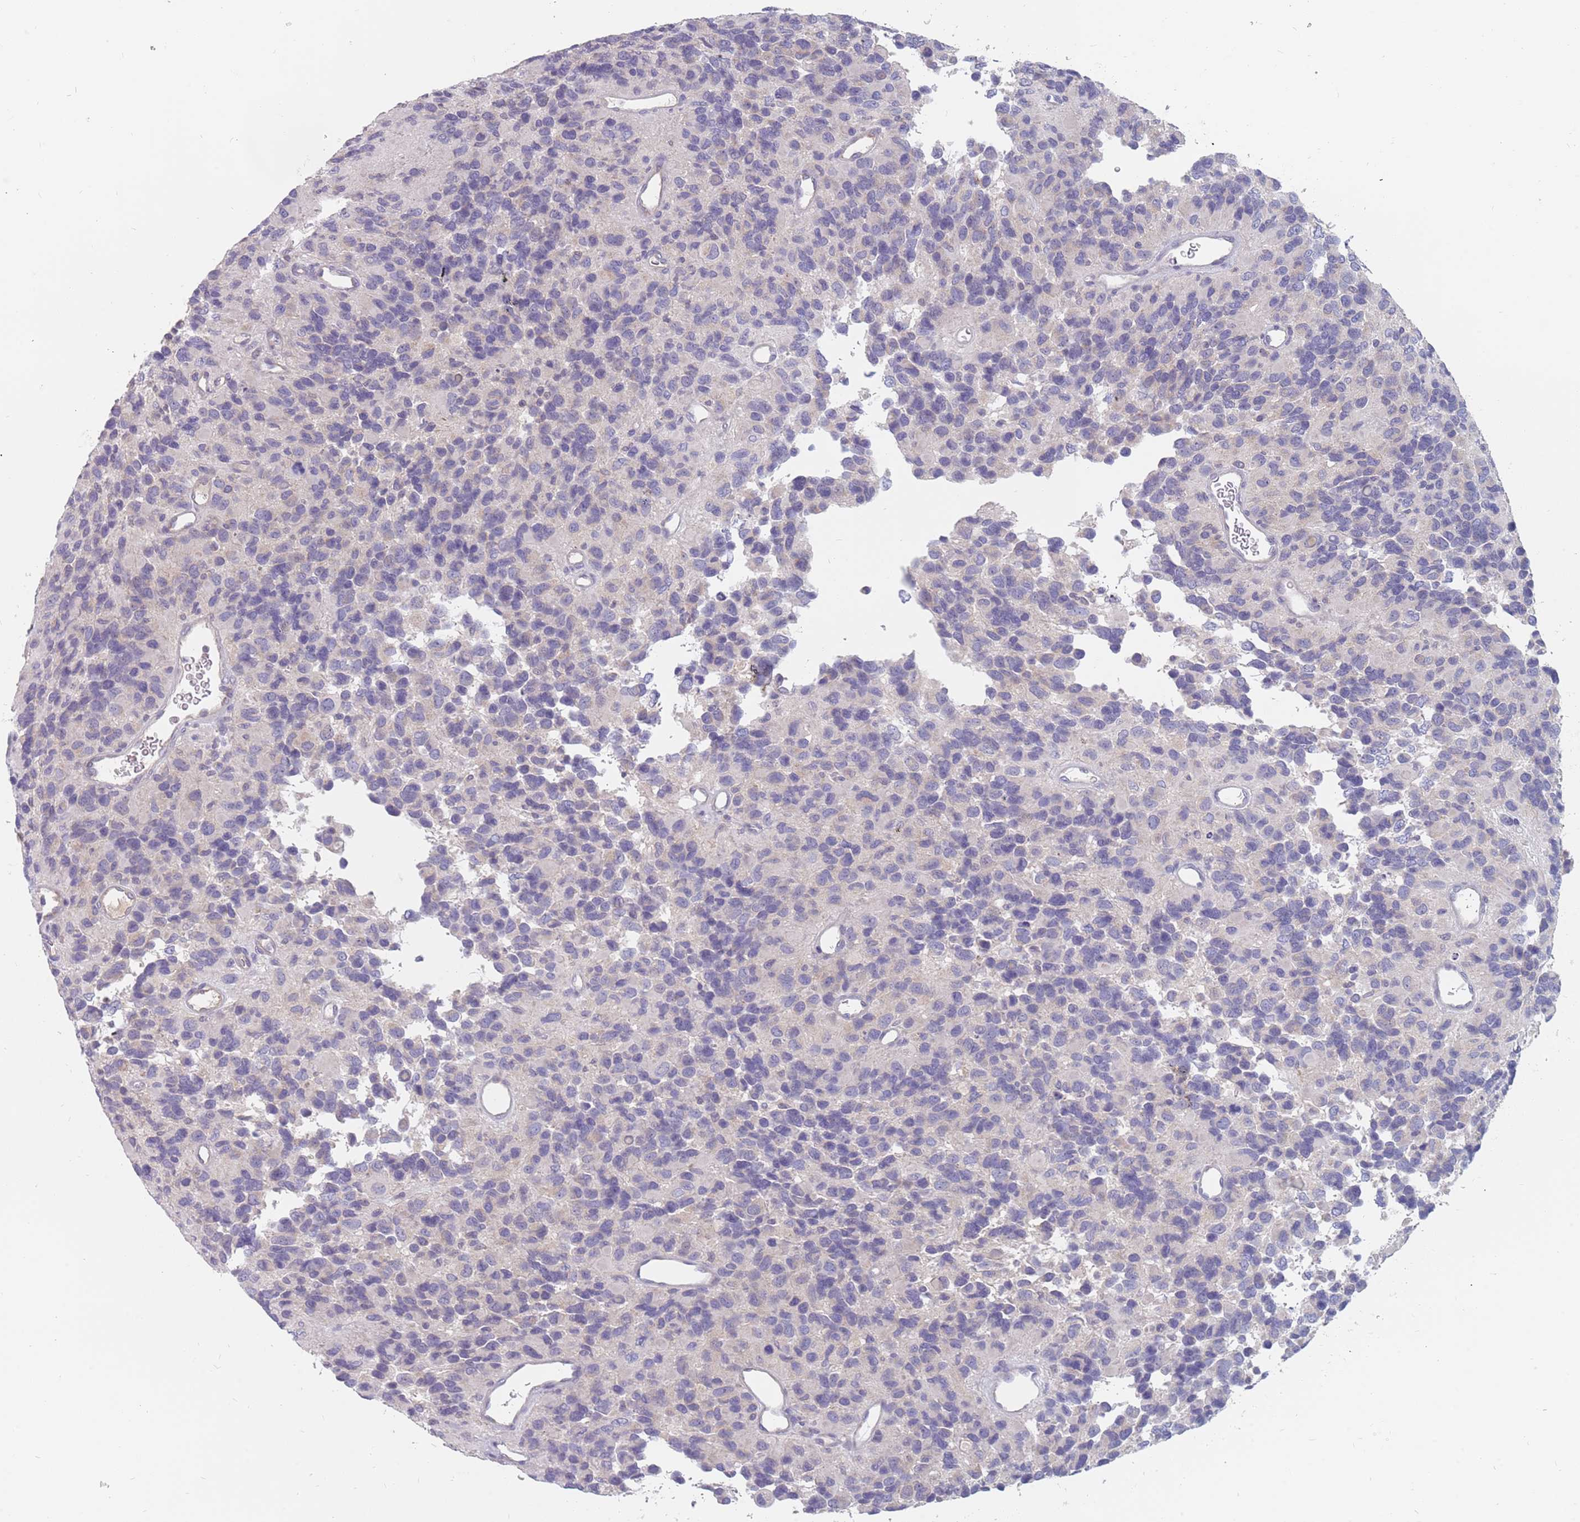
{"staining": {"intensity": "negative", "quantity": "none", "location": "none"}, "tissue": "glioma", "cell_type": "Tumor cells", "image_type": "cancer", "snomed": [{"axis": "morphology", "description": "Glioma, malignant, High grade"}, {"axis": "topography", "description": "Brain"}], "caption": "Immunohistochemistry (IHC) photomicrograph of neoplastic tissue: human glioma stained with DAB displays no significant protein expression in tumor cells.", "gene": "CMTR2", "patient": {"sex": "male", "age": 77}}